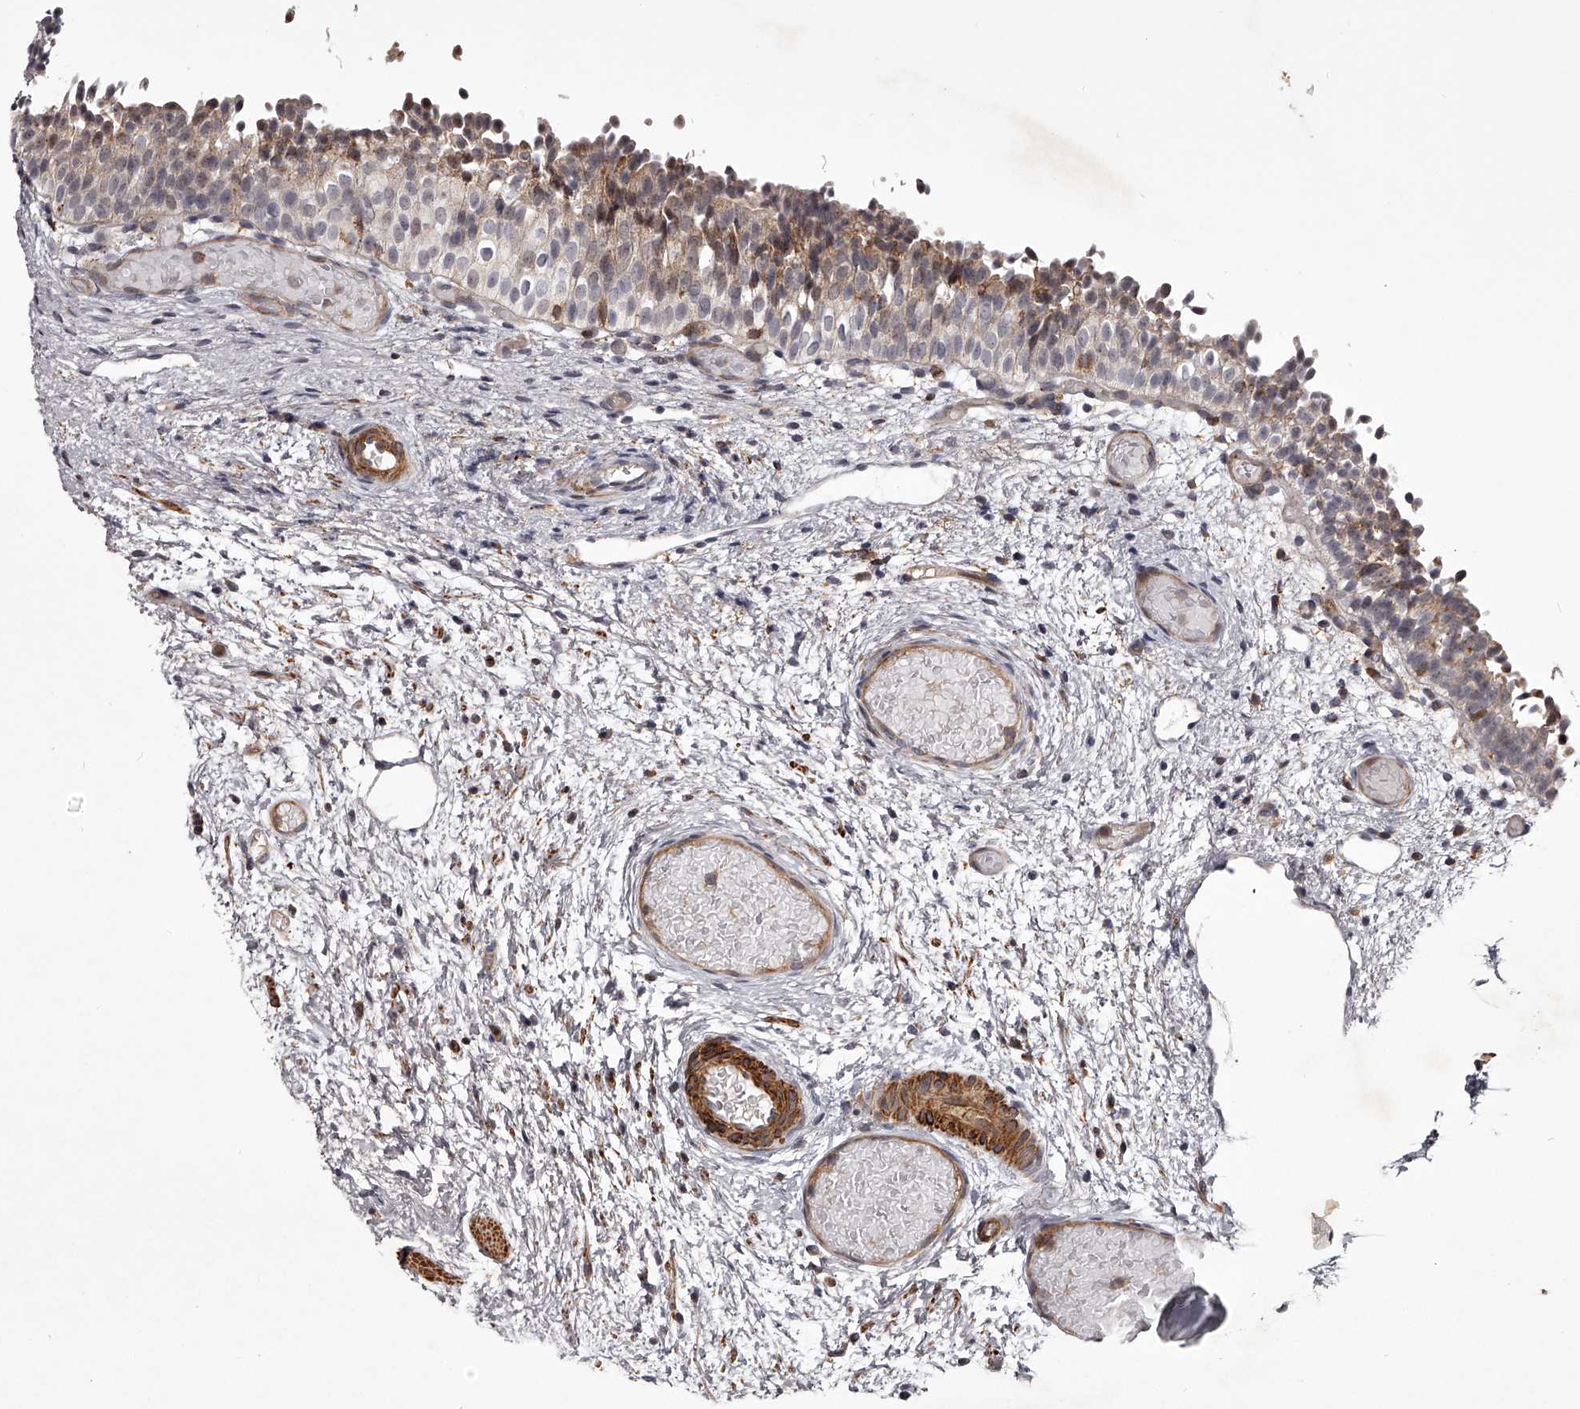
{"staining": {"intensity": "moderate", "quantity": "25%-75%", "location": "cytoplasmic/membranous,nuclear"}, "tissue": "urinary bladder", "cell_type": "Urothelial cells", "image_type": "normal", "snomed": [{"axis": "morphology", "description": "Normal tissue, NOS"}, {"axis": "topography", "description": "Urinary bladder"}], "caption": "The micrograph shows immunohistochemical staining of normal urinary bladder. There is moderate cytoplasmic/membranous,nuclear positivity is present in approximately 25%-75% of urothelial cells. Nuclei are stained in blue.", "gene": "RRP36", "patient": {"sex": "male", "age": 1}}